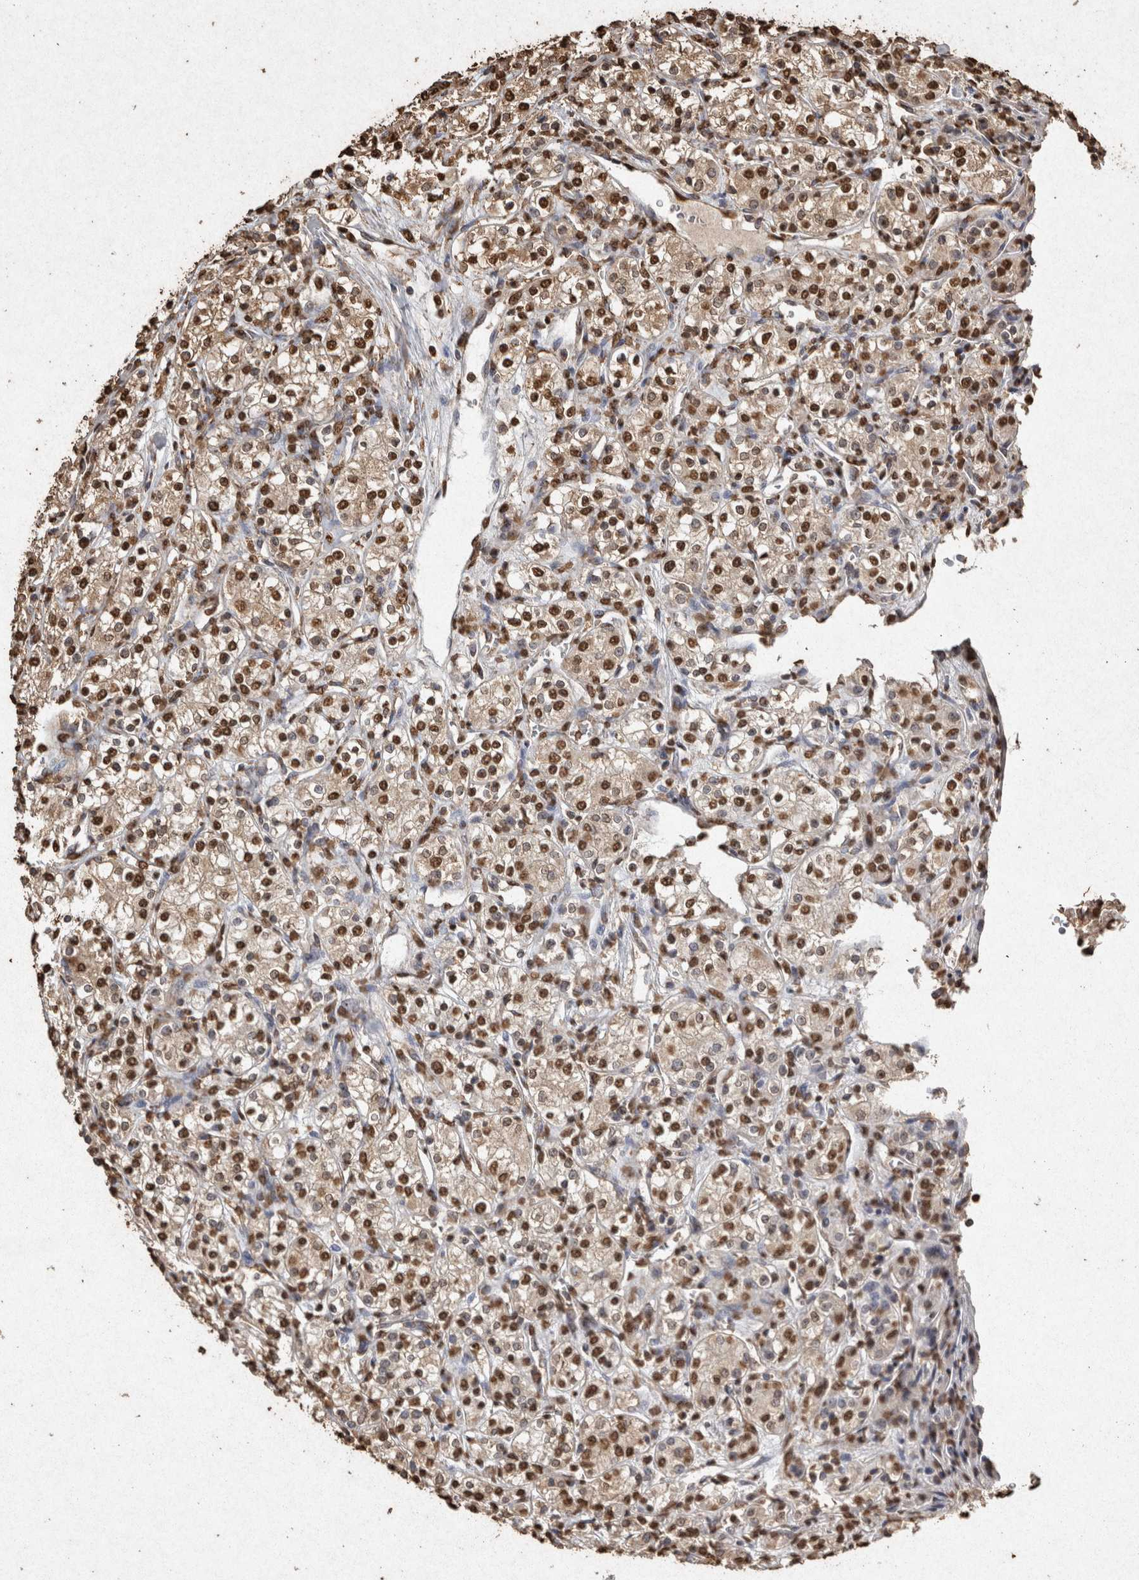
{"staining": {"intensity": "strong", "quantity": ">75%", "location": "nuclear"}, "tissue": "renal cancer", "cell_type": "Tumor cells", "image_type": "cancer", "snomed": [{"axis": "morphology", "description": "Adenocarcinoma, NOS"}, {"axis": "topography", "description": "Kidney"}], "caption": "IHC image of neoplastic tissue: human adenocarcinoma (renal) stained using IHC displays high levels of strong protein expression localized specifically in the nuclear of tumor cells, appearing as a nuclear brown color.", "gene": "FSTL3", "patient": {"sex": "male", "age": 77}}